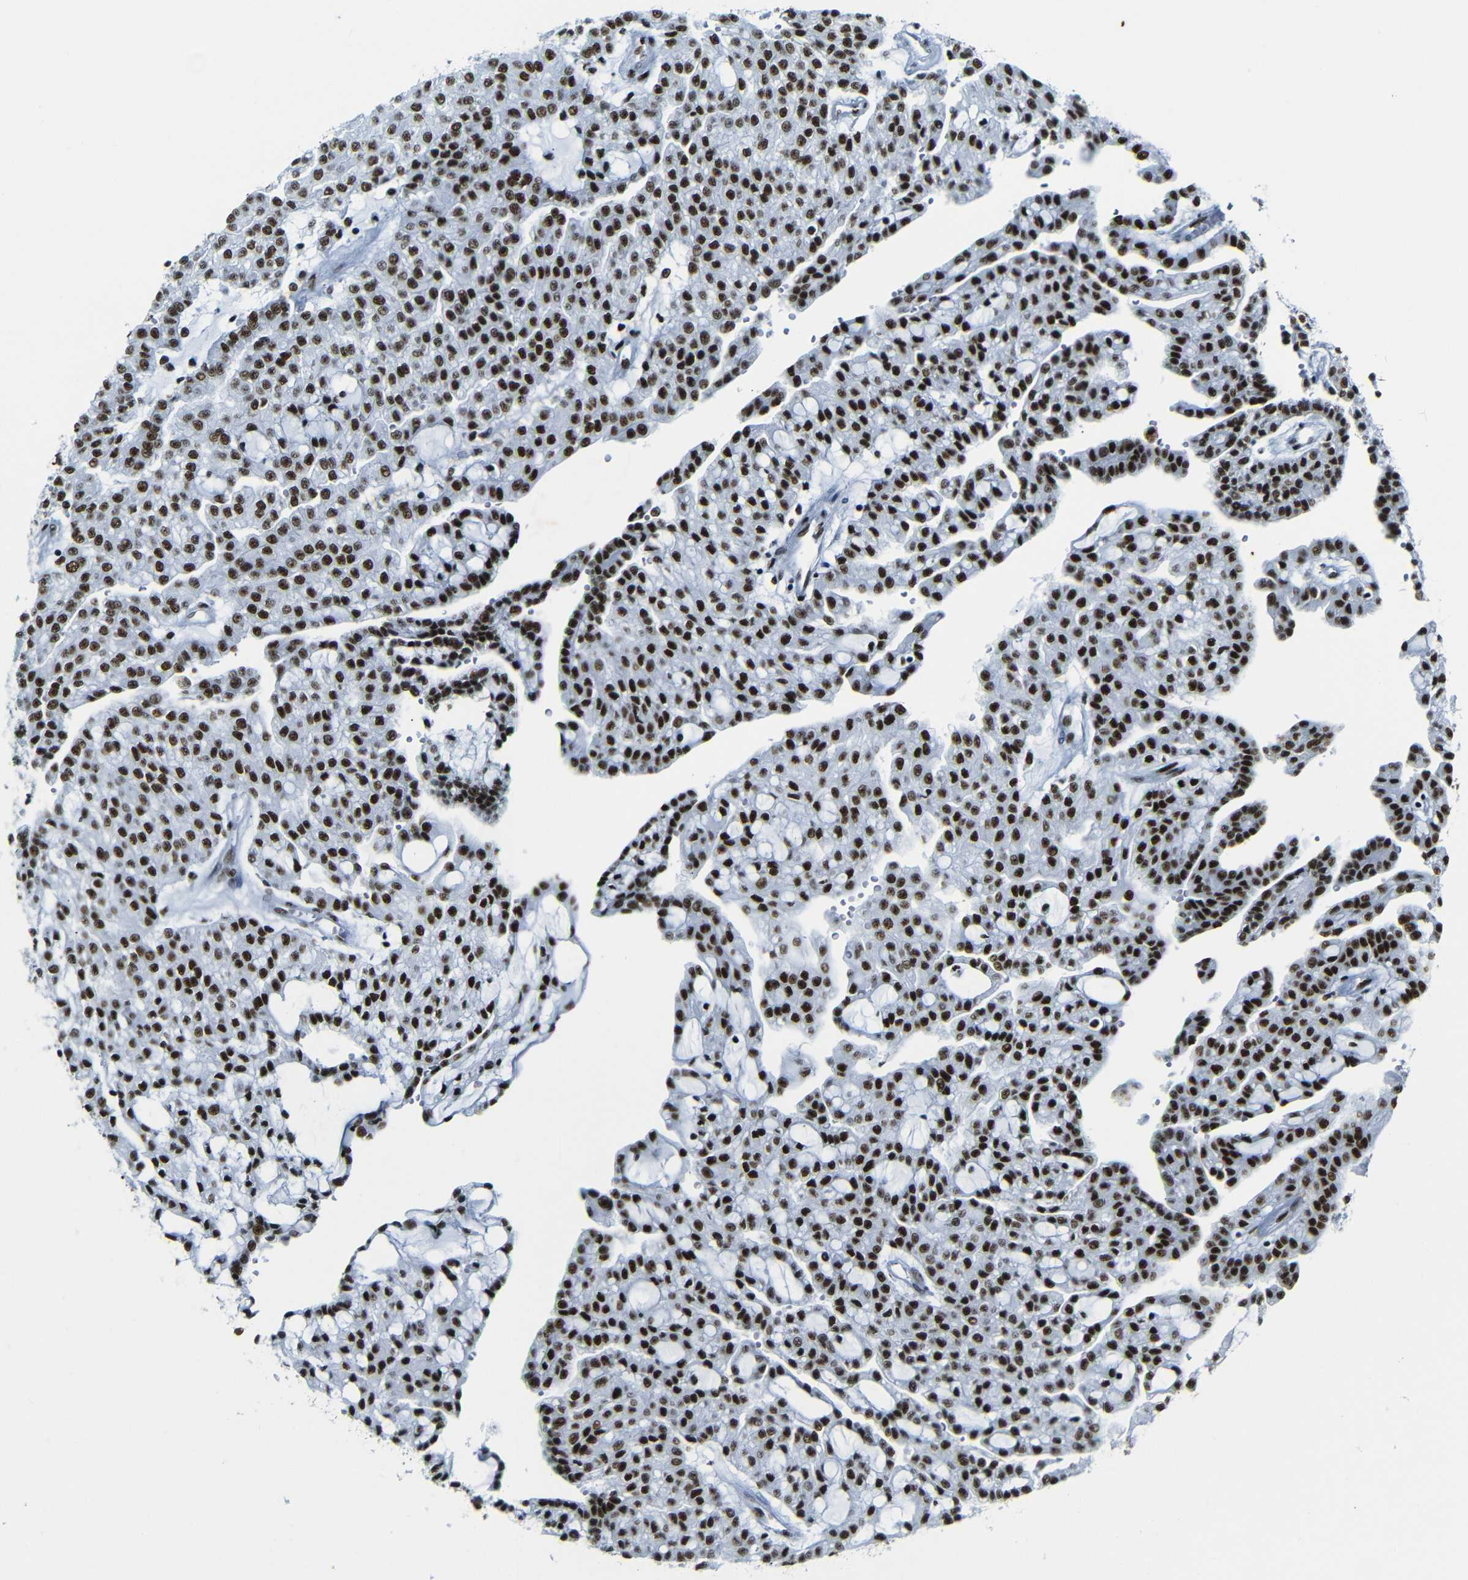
{"staining": {"intensity": "strong", "quantity": ">75%", "location": "nuclear"}, "tissue": "renal cancer", "cell_type": "Tumor cells", "image_type": "cancer", "snomed": [{"axis": "morphology", "description": "Adenocarcinoma, NOS"}, {"axis": "topography", "description": "Kidney"}], "caption": "Renal adenocarcinoma tissue reveals strong nuclear expression in approximately >75% of tumor cells, visualized by immunohistochemistry. (brown staining indicates protein expression, while blue staining denotes nuclei).", "gene": "SRSF1", "patient": {"sex": "male", "age": 63}}